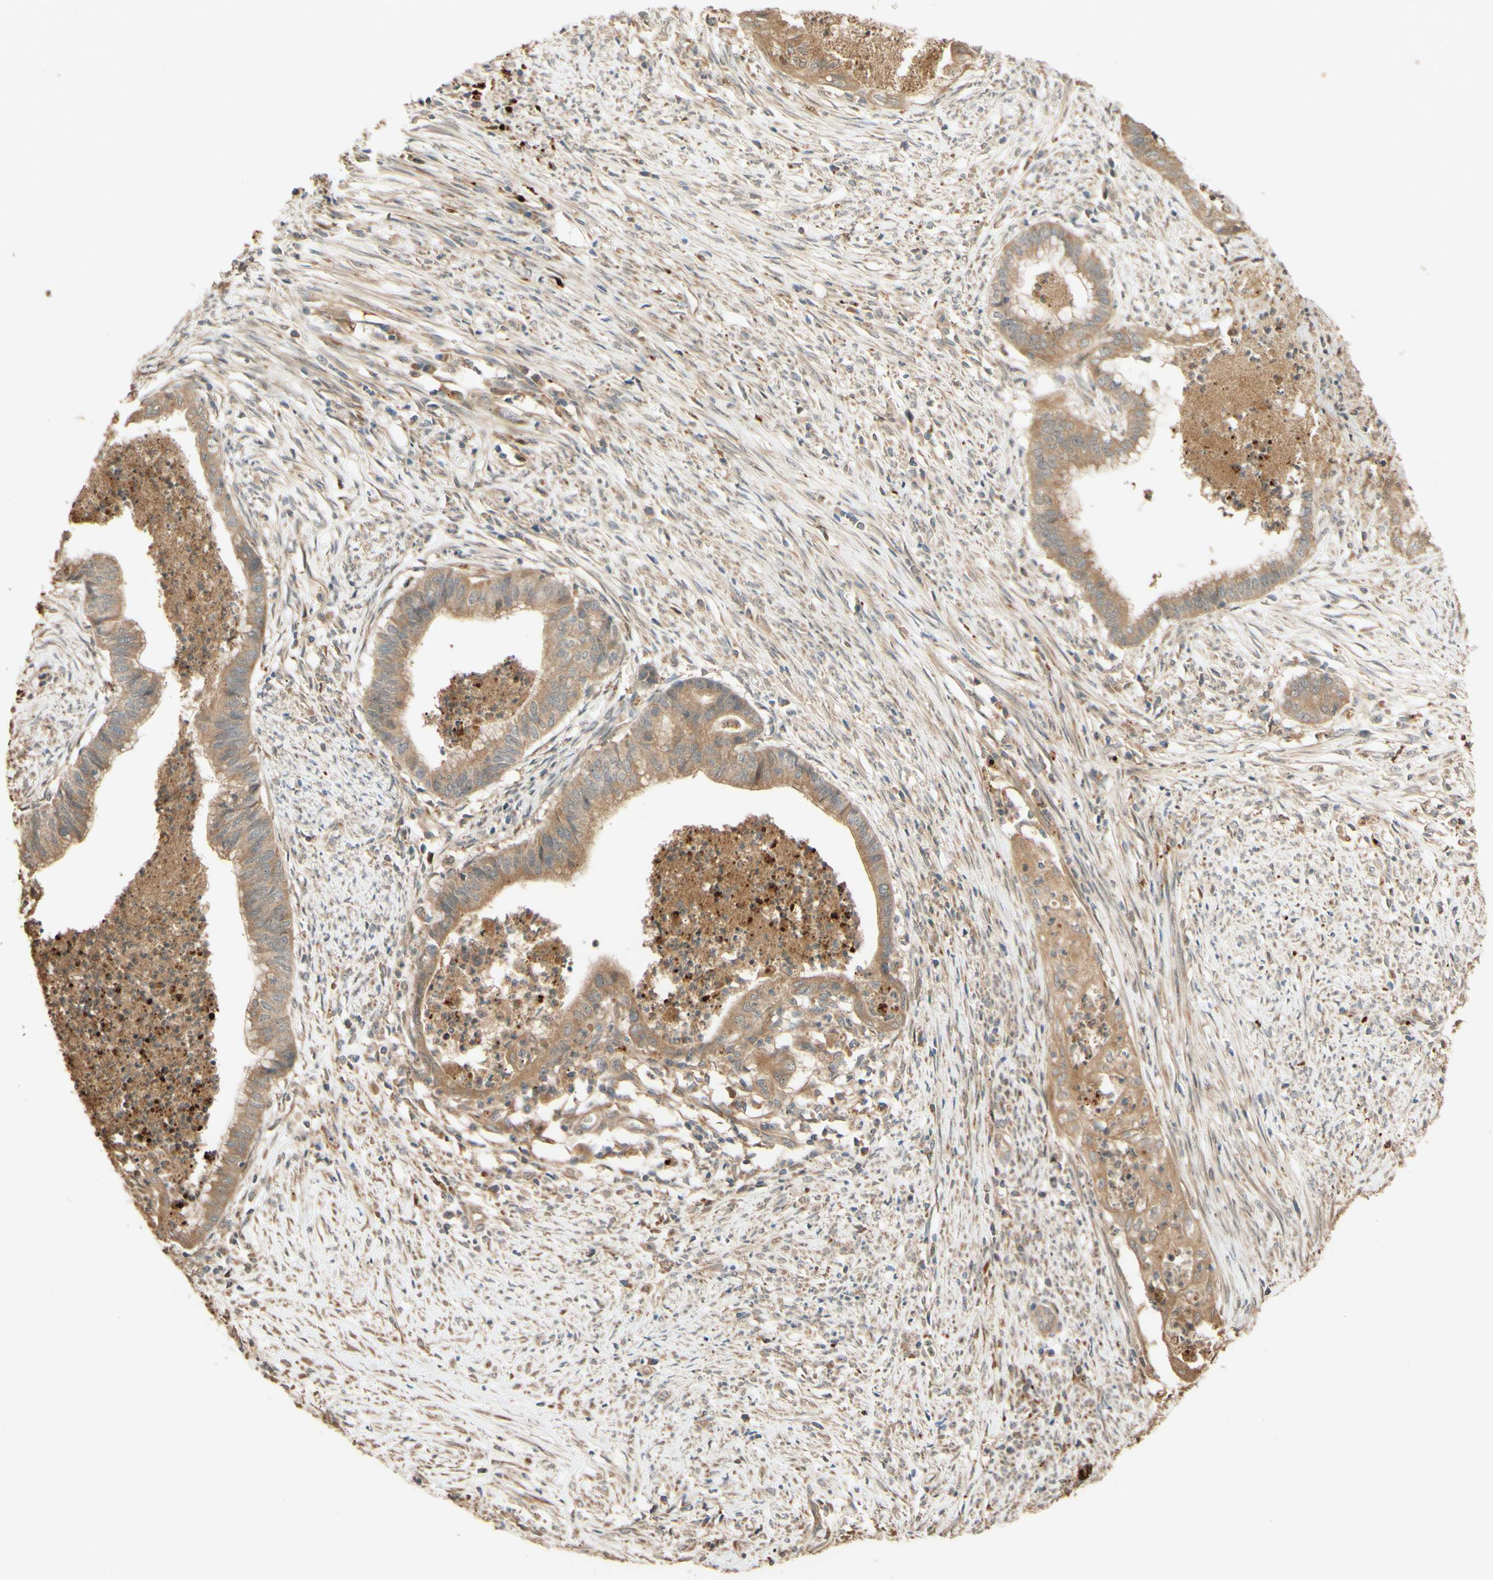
{"staining": {"intensity": "moderate", "quantity": ">75%", "location": "cytoplasmic/membranous"}, "tissue": "endometrial cancer", "cell_type": "Tumor cells", "image_type": "cancer", "snomed": [{"axis": "morphology", "description": "Necrosis, NOS"}, {"axis": "morphology", "description": "Adenocarcinoma, NOS"}, {"axis": "topography", "description": "Endometrium"}], "caption": "The photomicrograph exhibits a brown stain indicating the presence of a protein in the cytoplasmic/membranous of tumor cells in endometrial adenocarcinoma.", "gene": "RNF19A", "patient": {"sex": "female", "age": 79}}